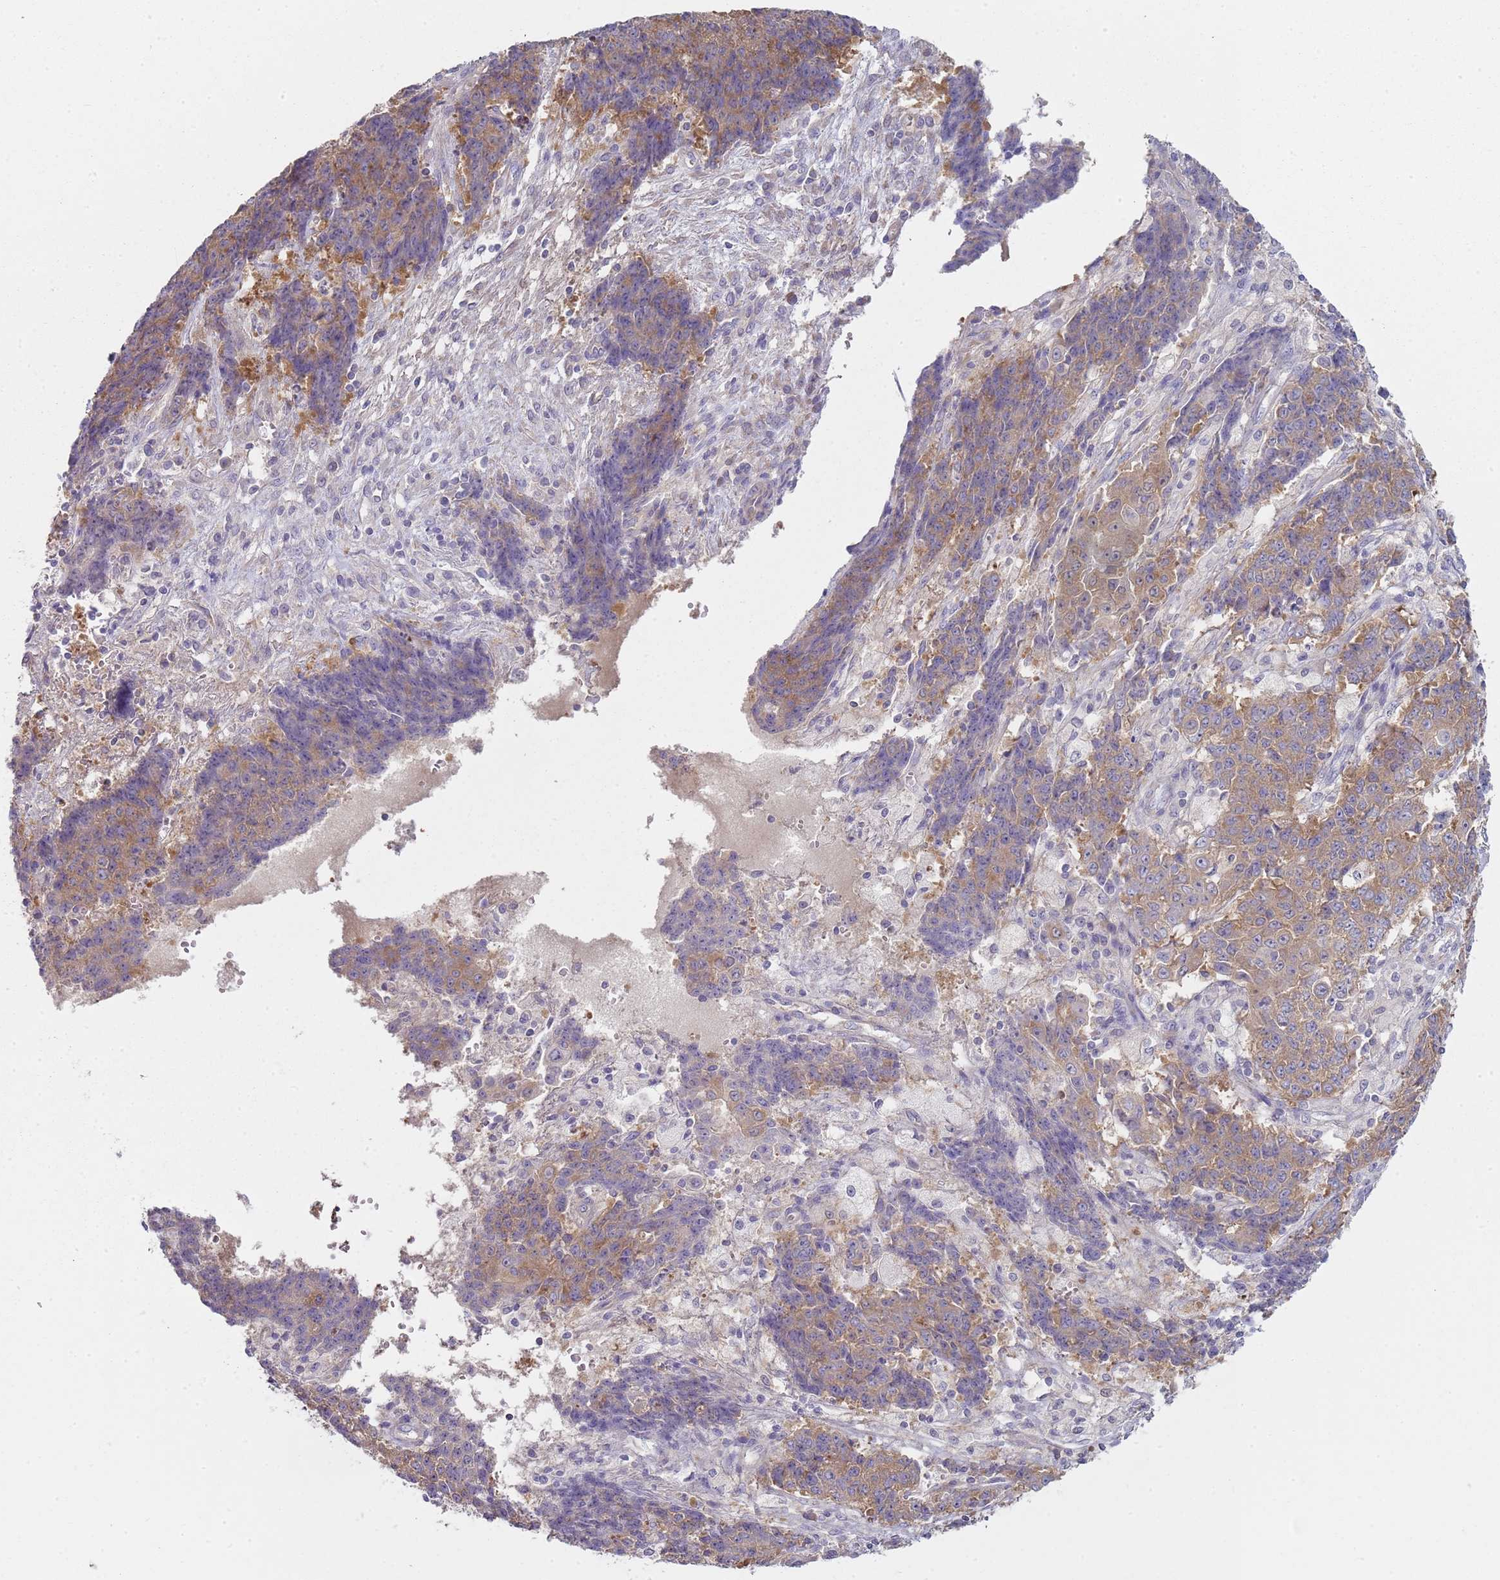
{"staining": {"intensity": "moderate", "quantity": ">75%", "location": "cytoplasmic/membranous"}, "tissue": "ovarian cancer", "cell_type": "Tumor cells", "image_type": "cancer", "snomed": [{"axis": "morphology", "description": "Carcinoma, endometroid"}, {"axis": "topography", "description": "Ovary"}], "caption": "Ovarian cancer (endometroid carcinoma) tissue shows moderate cytoplasmic/membranous expression in about >75% of tumor cells", "gene": "SLC26A6", "patient": {"sex": "female", "age": 42}}